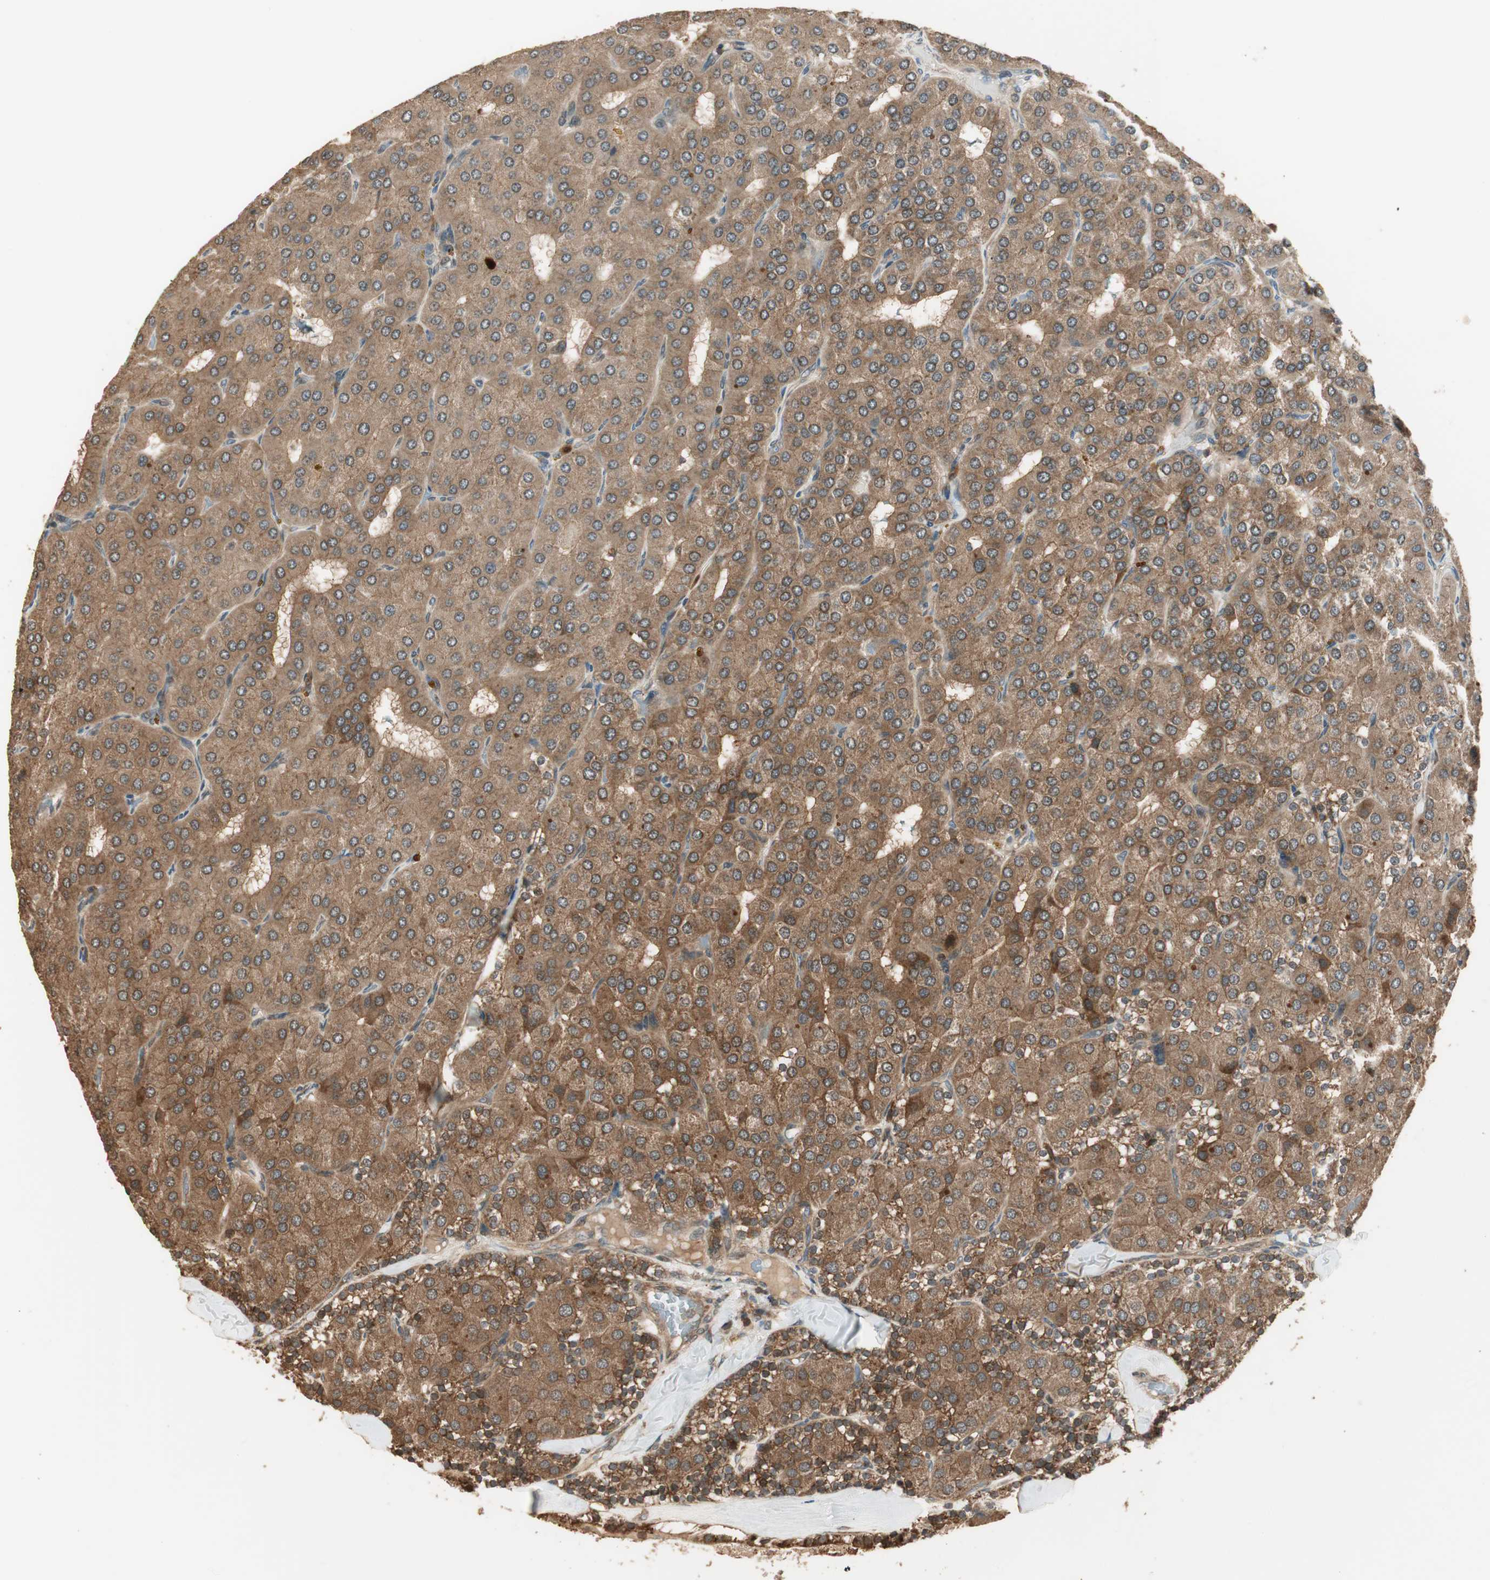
{"staining": {"intensity": "moderate", "quantity": ">75%", "location": "cytoplasmic/membranous"}, "tissue": "parathyroid gland", "cell_type": "Glandular cells", "image_type": "normal", "snomed": [{"axis": "morphology", "description": "Normal tissue, NOS"}, {"axis": "morphology", "description": "Adenoma, NOS"}, {"axis": "topography", "description": "Parathyroid gland"}], "caption": "Parathyroid gland stained with a brown dye demonstrates moderate cytoplasmic/membranous positive positivity in about >75% of glandular cells.", "gene": "CNOT4", "patient": {"sex": "female", "age": 86}}